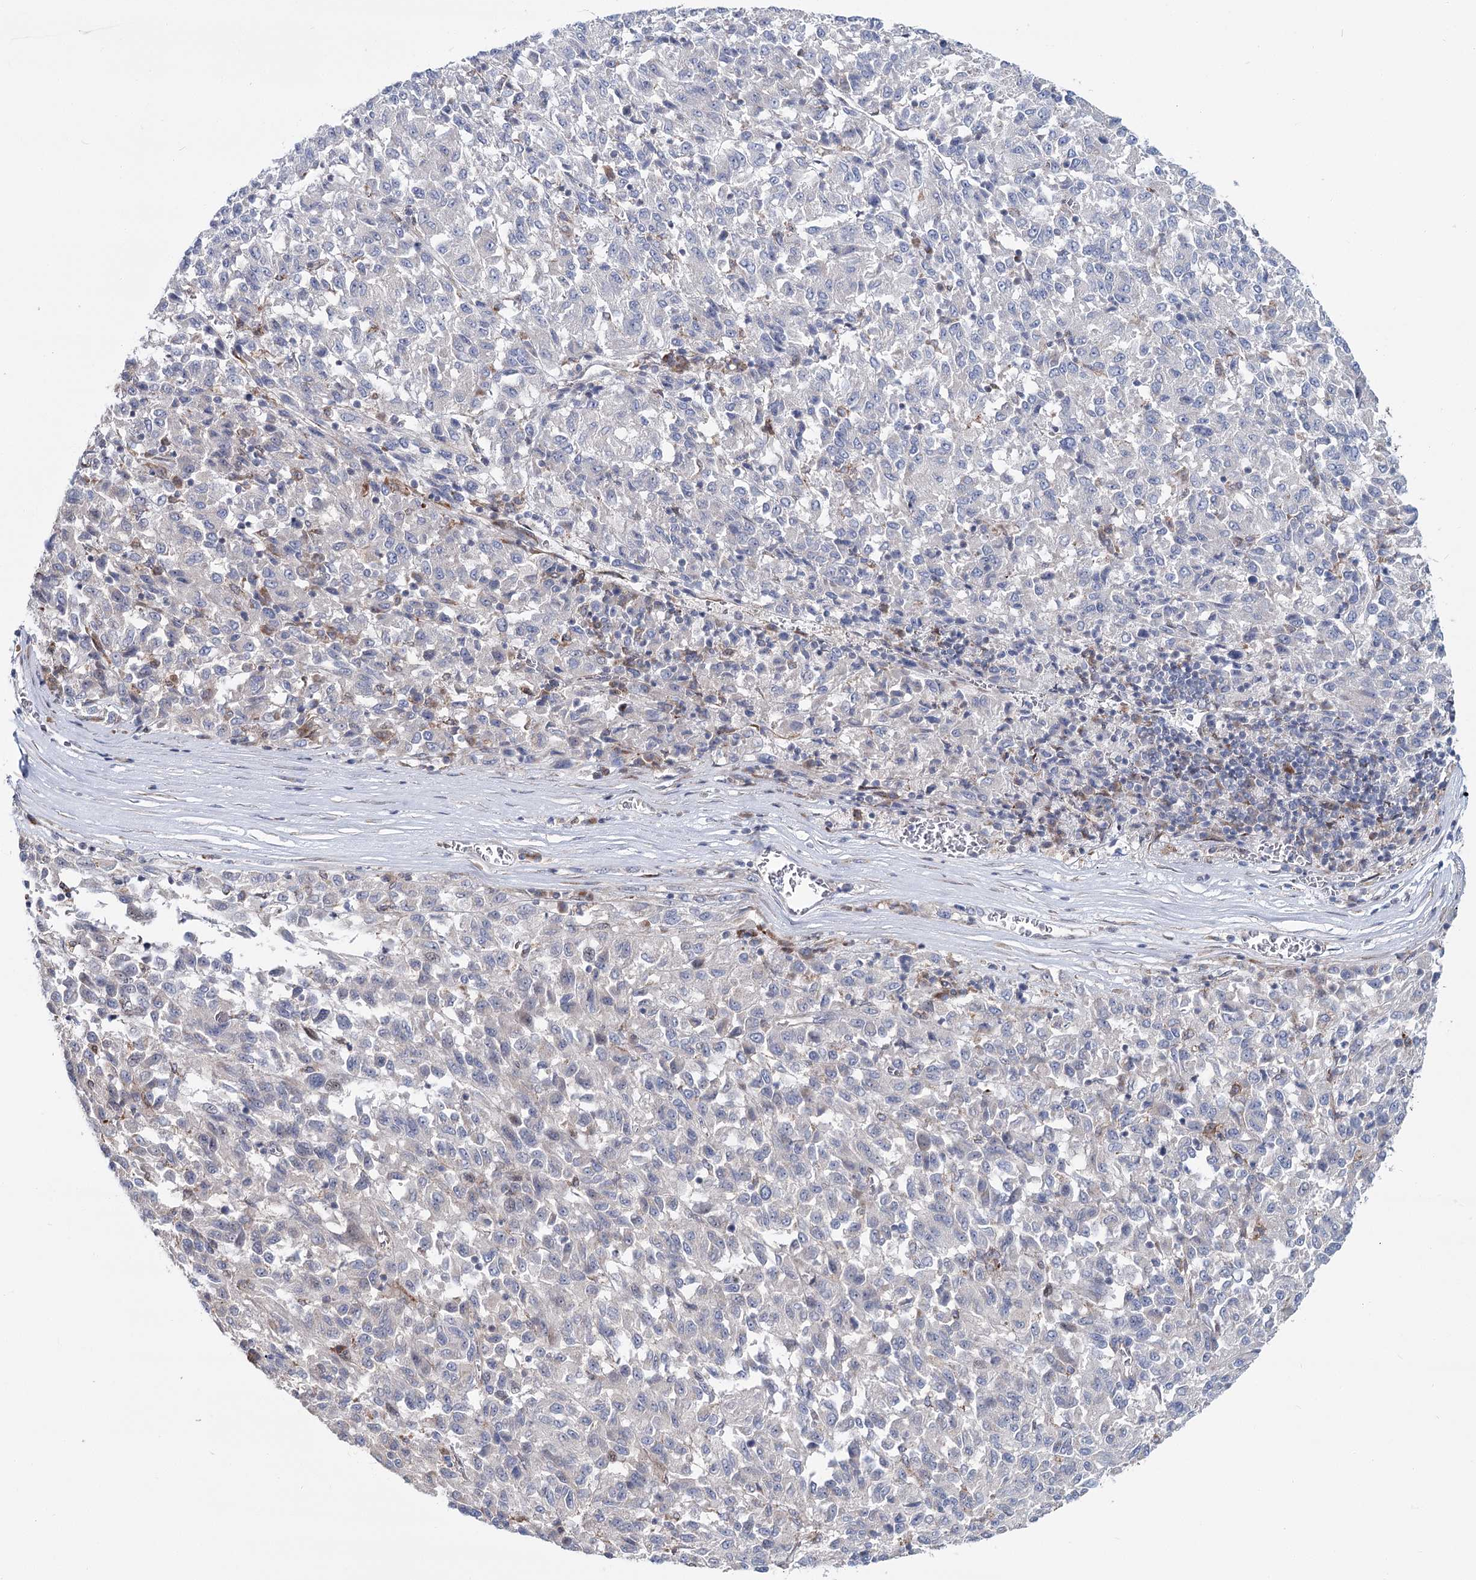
{"staining": {"intensity": "negative", "quantity": "none", "location": "none"}, "tissue": "melanoma", "cell_type": "Tumor cells", "image_type": "cancer", "snomed": [{"axis": "morphology", "description": "Malignant melanoma, Metastatic site"}, {"axis": "topography", "description": "Lung"}], "caption": "IHC photomicrograph of malignant melanoma (metastatic site) stained for a protein (brown), which displays no expression in tumor cells.", "gene": "CPLANE1", "patient": {"sex": "male", "age": 64}}